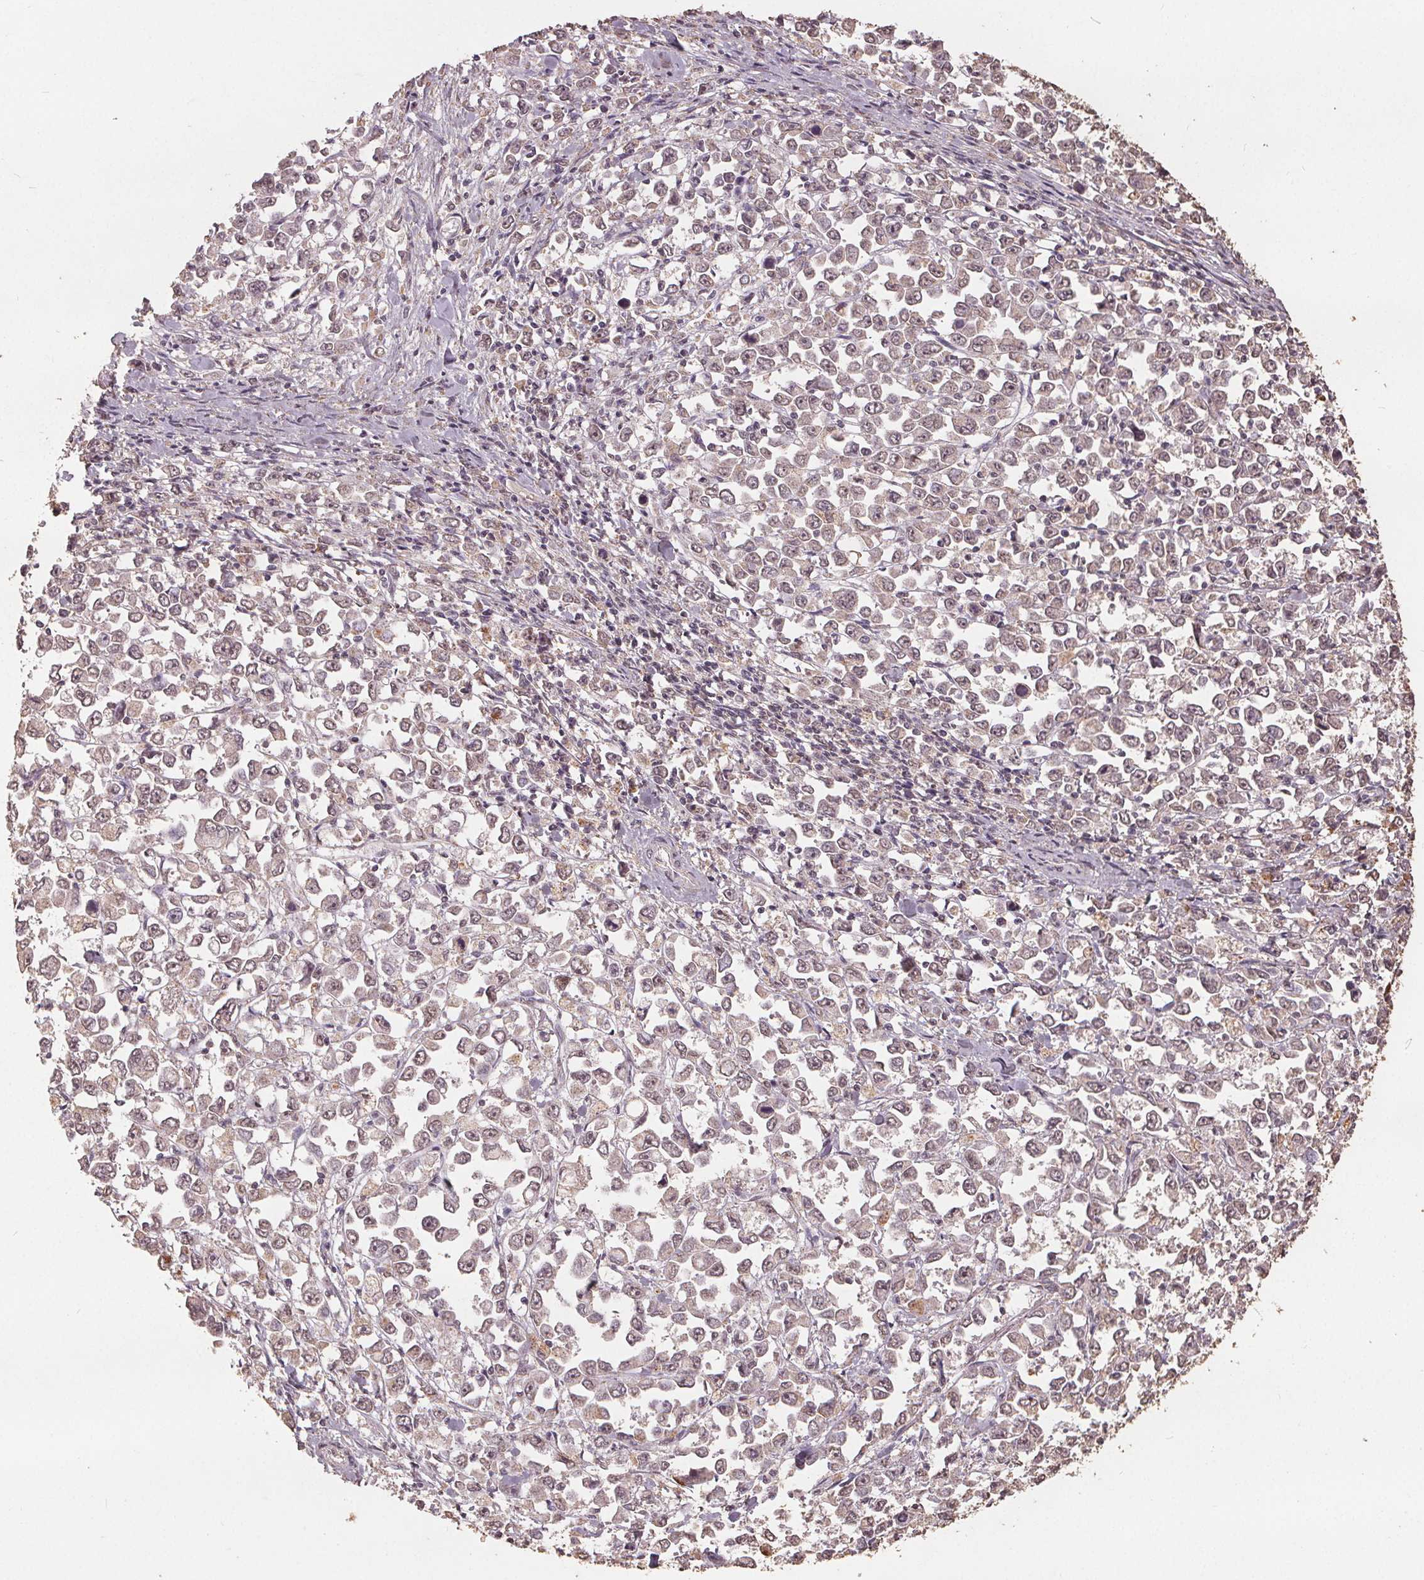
{"staining": {"intensity": "weak", "quantity": "<25%", "location": "nuclear"}, "tissue": "stomach cancer", "cell_type": "Tumor cells", "image_type": "cancer", "snomed": [{"axis": "morphology", "description": "Adenocarcinoma, NOS"}, {"axis": "topography", "description": "Stomach, upper"}], "caption": "Adenocarcinoma (stomach) was stained to show a protein in brown. There is no significant positivity in tumor cells. (Immunohistochemistry, brightfield microscopy, high magnification).", "gene": "DSG3", "patient": {"sex": "male", "age": 70}}